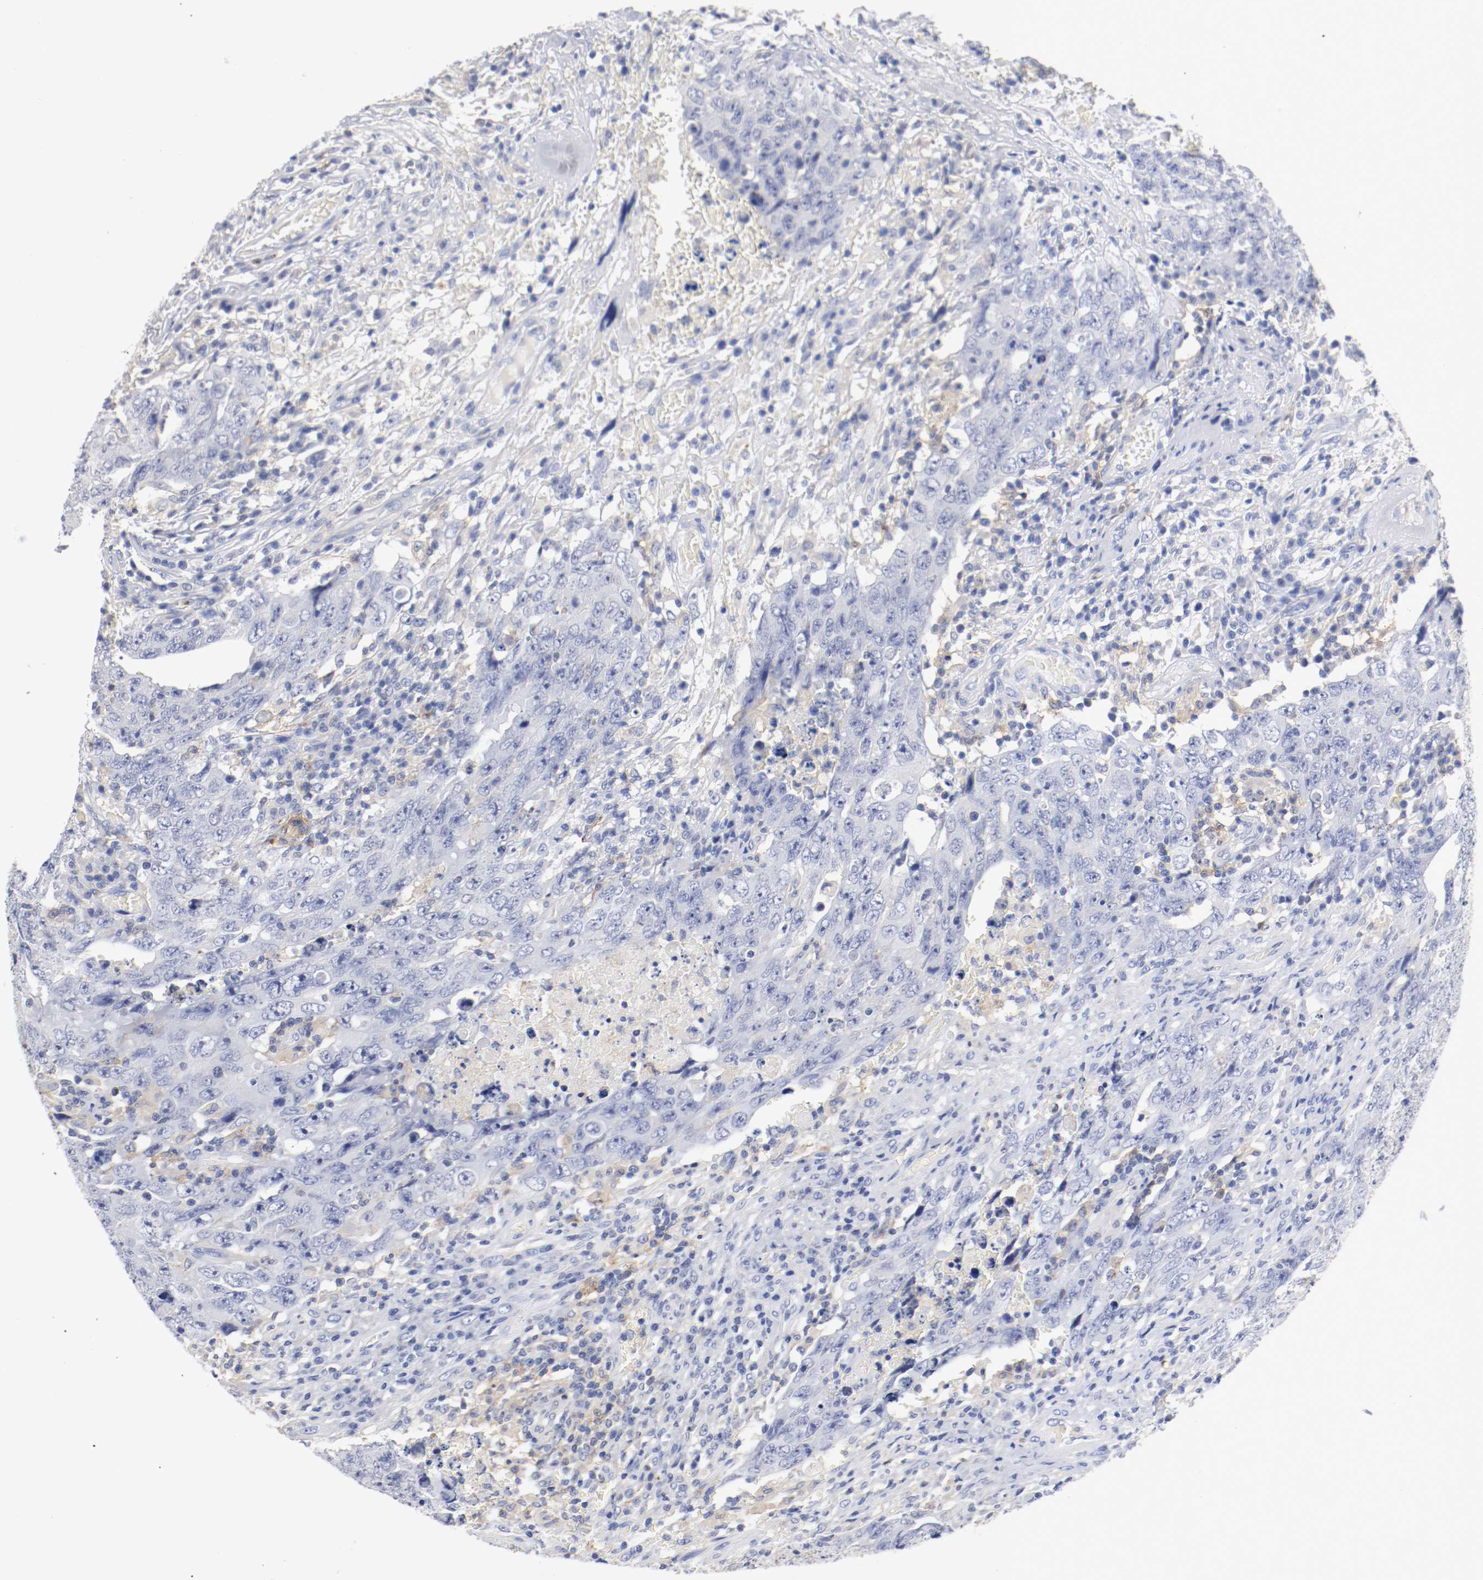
{"staining": {"intensity": "negative", "quantity": "none", "location": "none"}, "tissue": "testis cancer", "cell_type": "Tumor cells", "image_type": "cancer", "snomed": [{"axis": "morphology", "description": "Carcinoma, Embryonal, NOS"}, {"axis": "topography", "description": "Testis"}], "caption": "DAB (3,3'-diaminobenzidine) immunohistochemical staining of human testis cancer (embryonal carcinoma) shows no significant expression in tumor cells. (DAB (3,3'-diaminobenzidine) immunohistochemistry (IHC), high magnification).", "gene": "FGFBP1", "patient": {"sex": "male", "age": 26}}